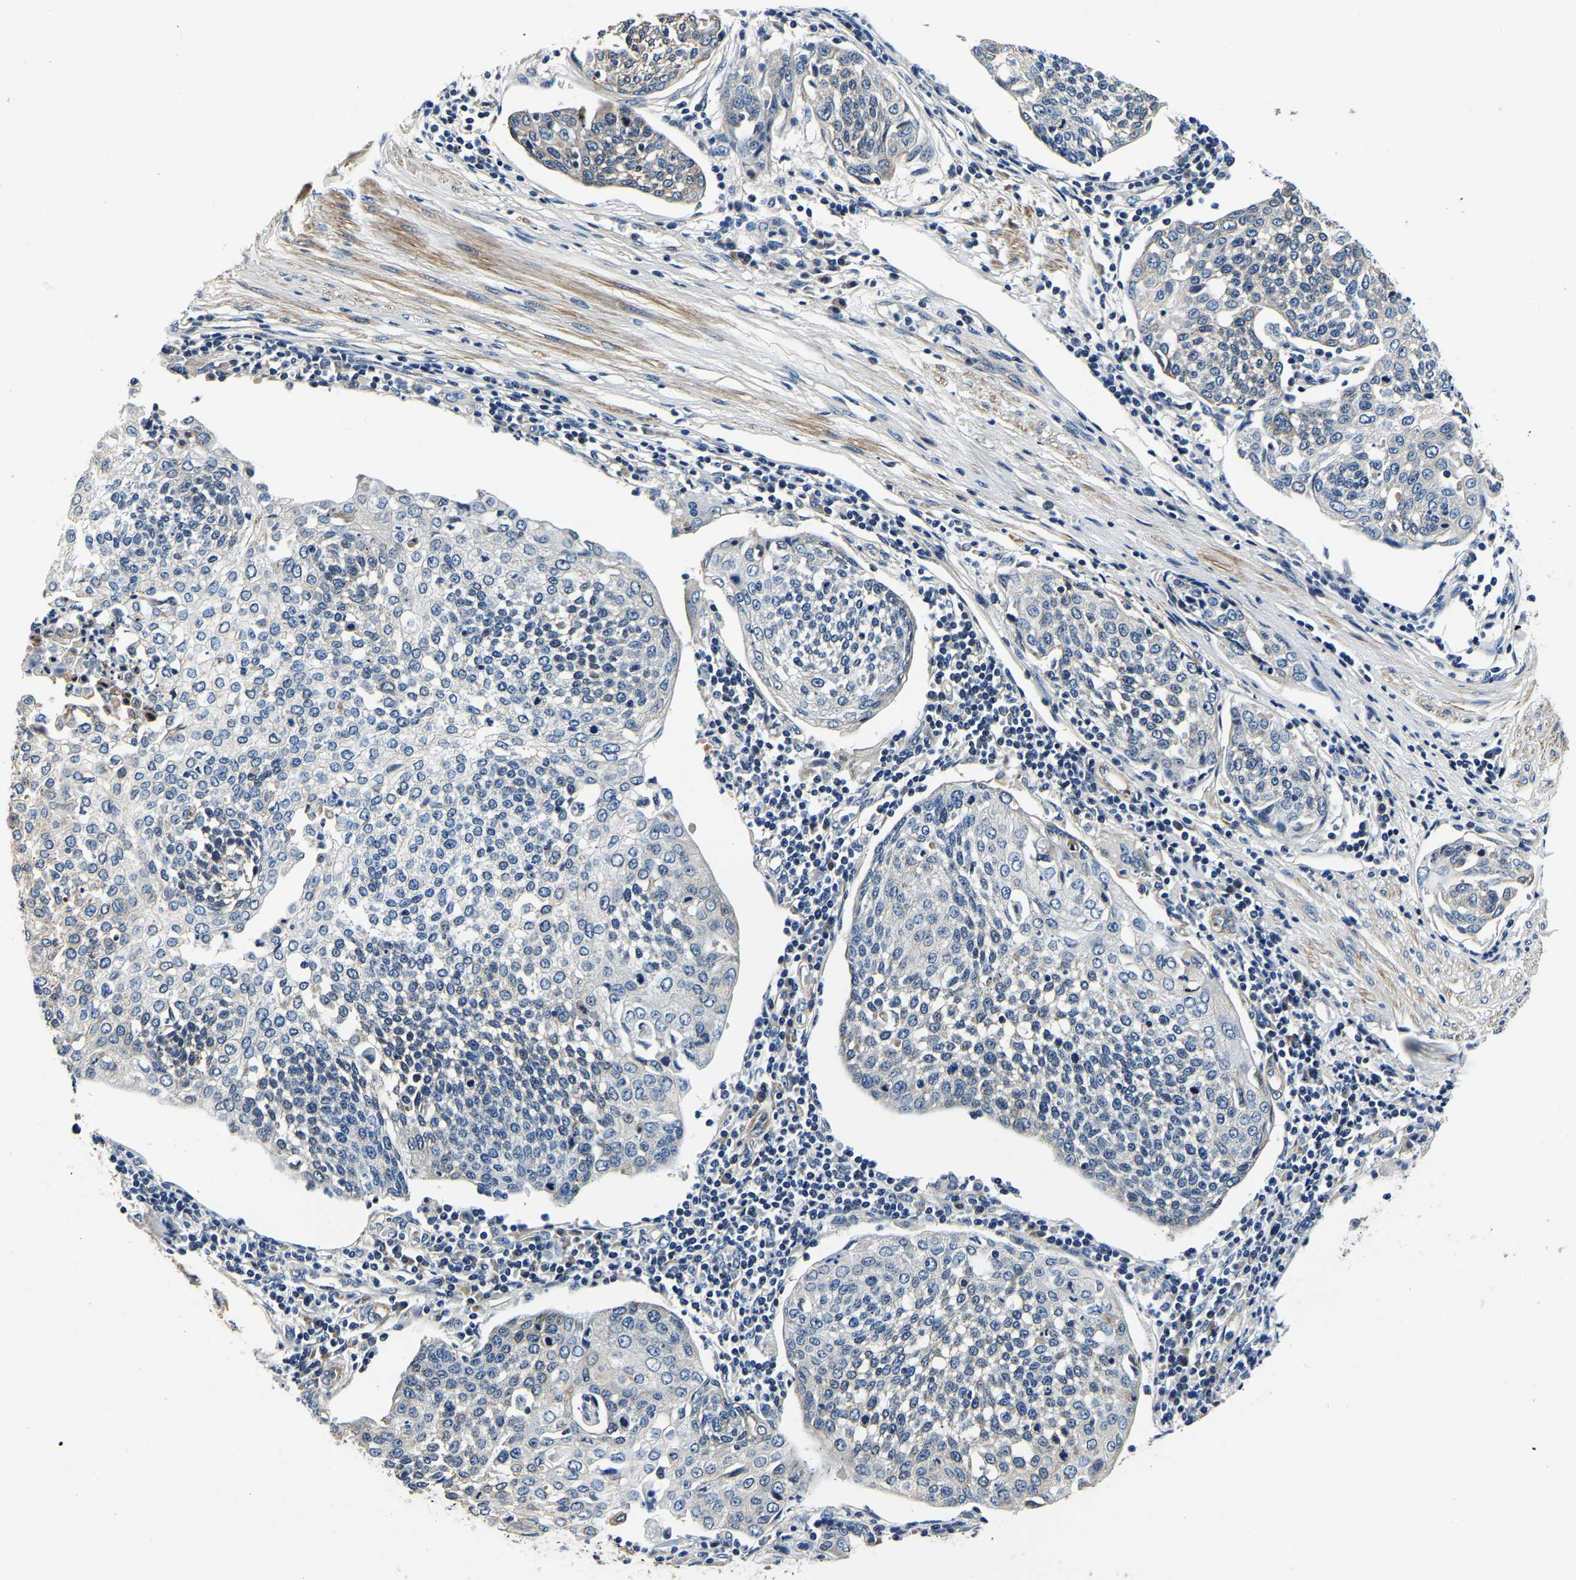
{"staining": {"intensity": "negative", "quantity": "none", "location": "none"}, "tissue": "cervical cancer", "cell_type": "Tumor cells", "image_type": "cancer", "snomed": [{"axis": "morphology", "description": "Squamous cell carcinoma, NOS"}, {"axis": "topography", "description": "Cervix"}], "caption": "Human cervical cancer stained for a protein using IHC demonstrates no staining in tumor cells.", "gene": "KCTD17", "patient": {"sex": "female", "age": 34}}